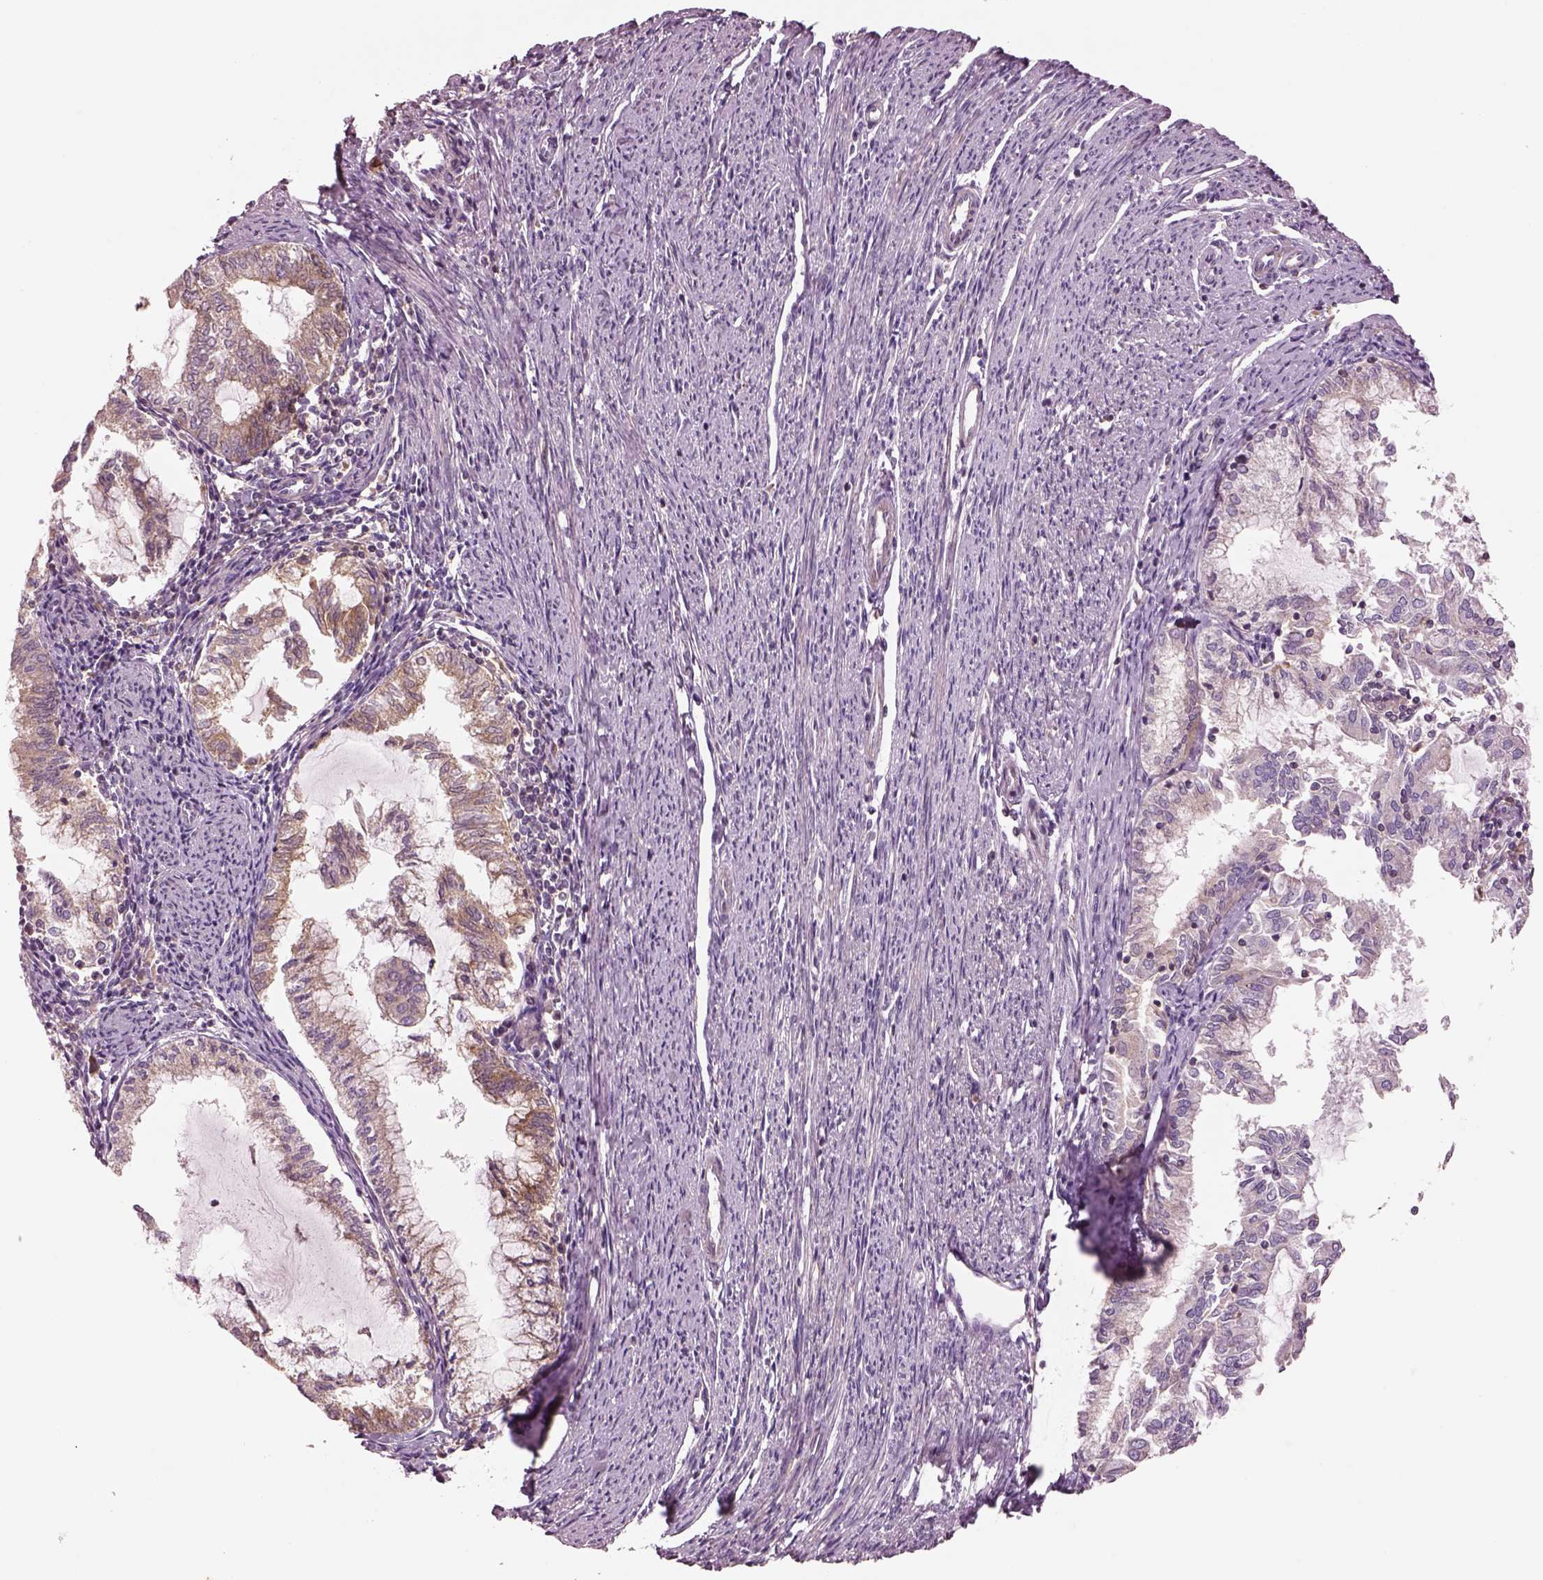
{"staining": {"intensity": "weak", "quantity": "25%-75%", "location": "cytoplasmic/membranous"}, "tissue": "endometrial cancer", "cell_type": "Tumor cells", "image_type": "cancer", "snomed": [{"axis": "morphology", "description": "Adenocarcinoma, NOS"}, {"axis": "topography", "description": "Endometrium"}], "caption": "Protein staining of endometrial cancer tissue shows weak cytoplasmic/membranous staining in about 25%-75% of tumor cells.", "gene": "CAD", "patient": {"sex": "female", "age": 79}}